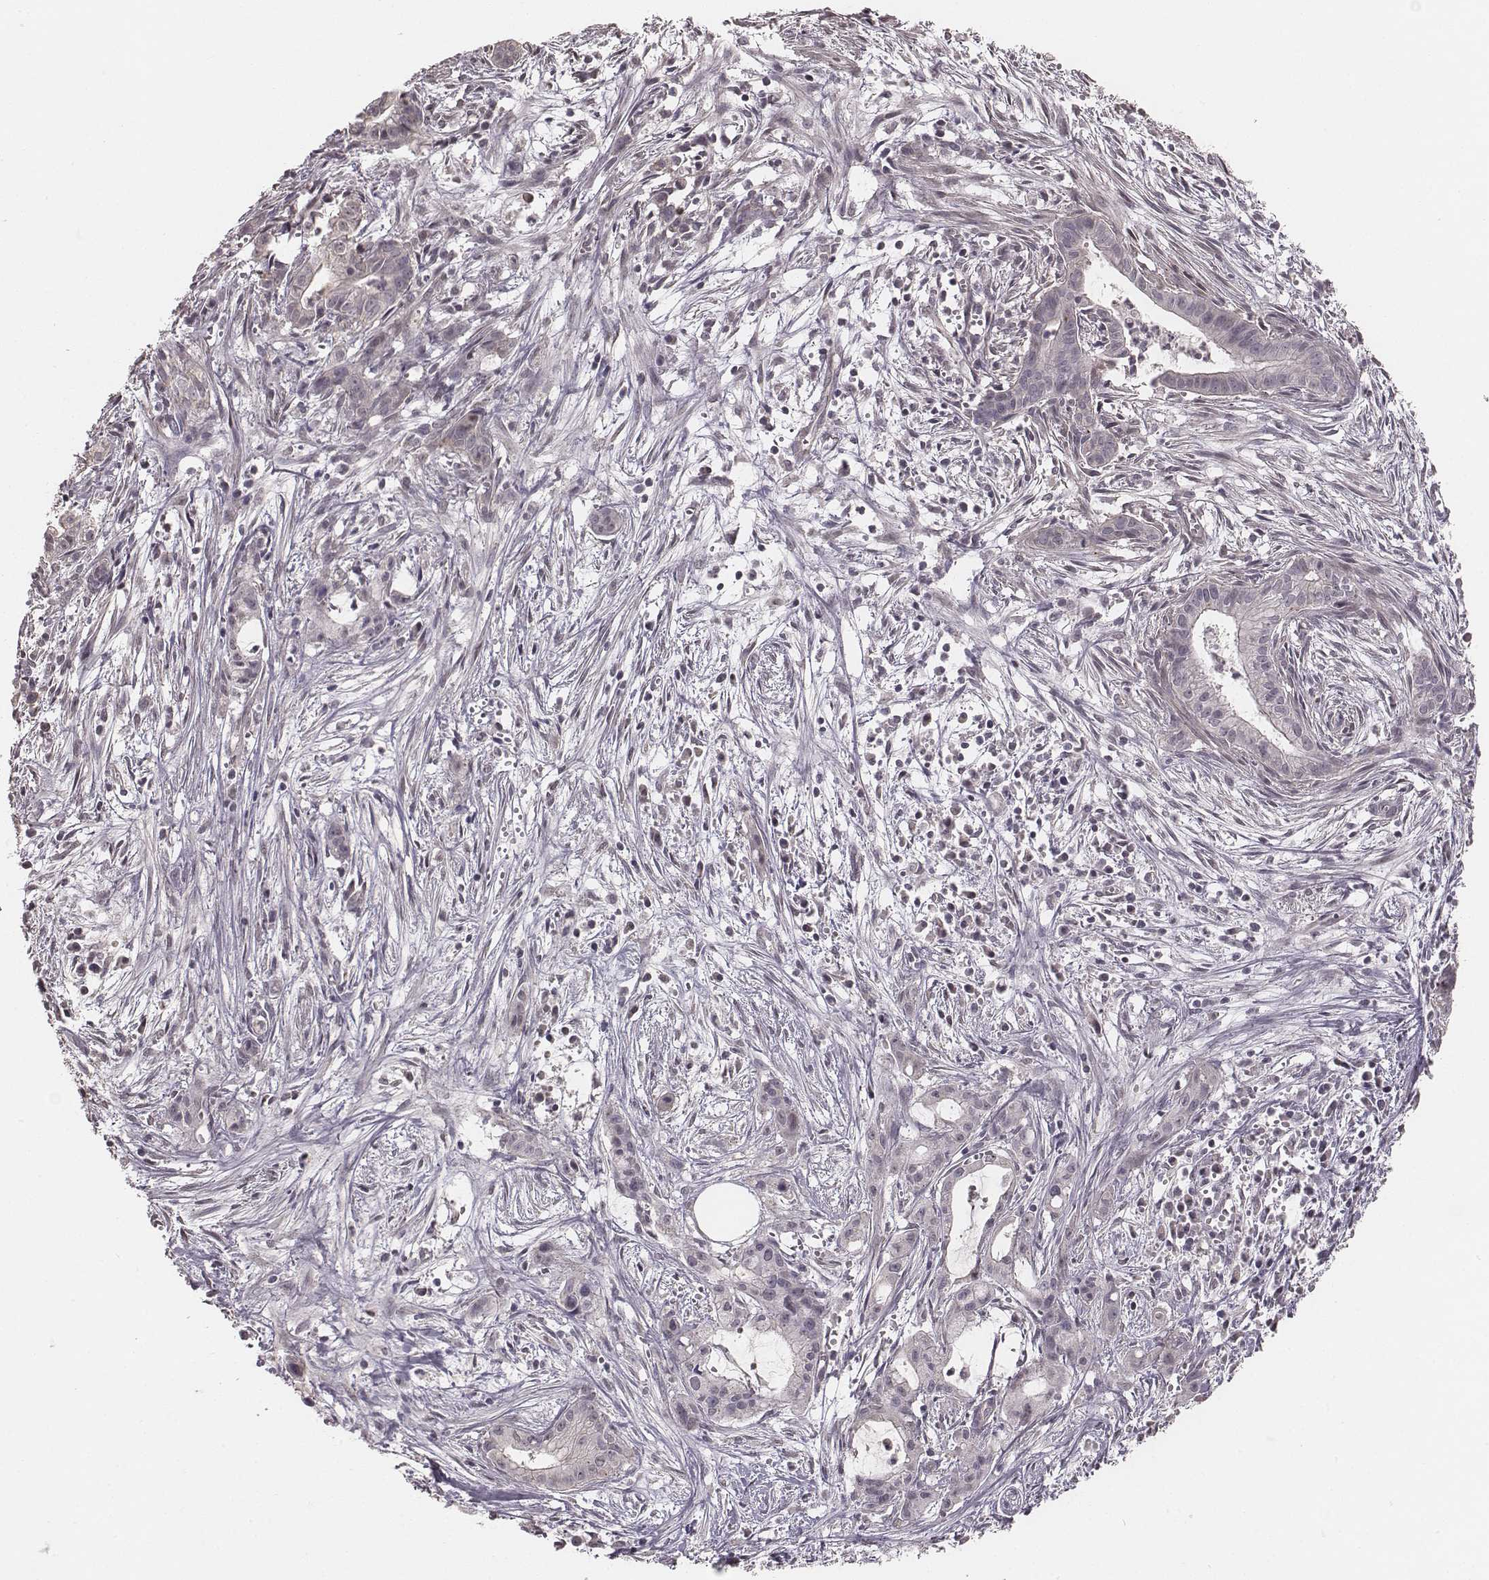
{"staining": {"intensity": "negative", "quantity": "none", "location": "none"}, "tissue": "pancreatic cancer", "cell_type": "Tumor cells", "image_type": "cancer", "snomed": [{"axis": "morphology", "description": "Adenocarcinoma, NOS"}, {"axis": "topography", "description": "Pancreas"}], "caption": "Tumor cells show no significant staining in pancreatic cancer. Brightfield microscopy of IHC stained with DAB (3,3'-diaminobenzidine) (brown) and hematoxylin (blue), captured at high magnification.", "gene": "SLC7A4", "patient": {"sex": "male", "age": 48}}